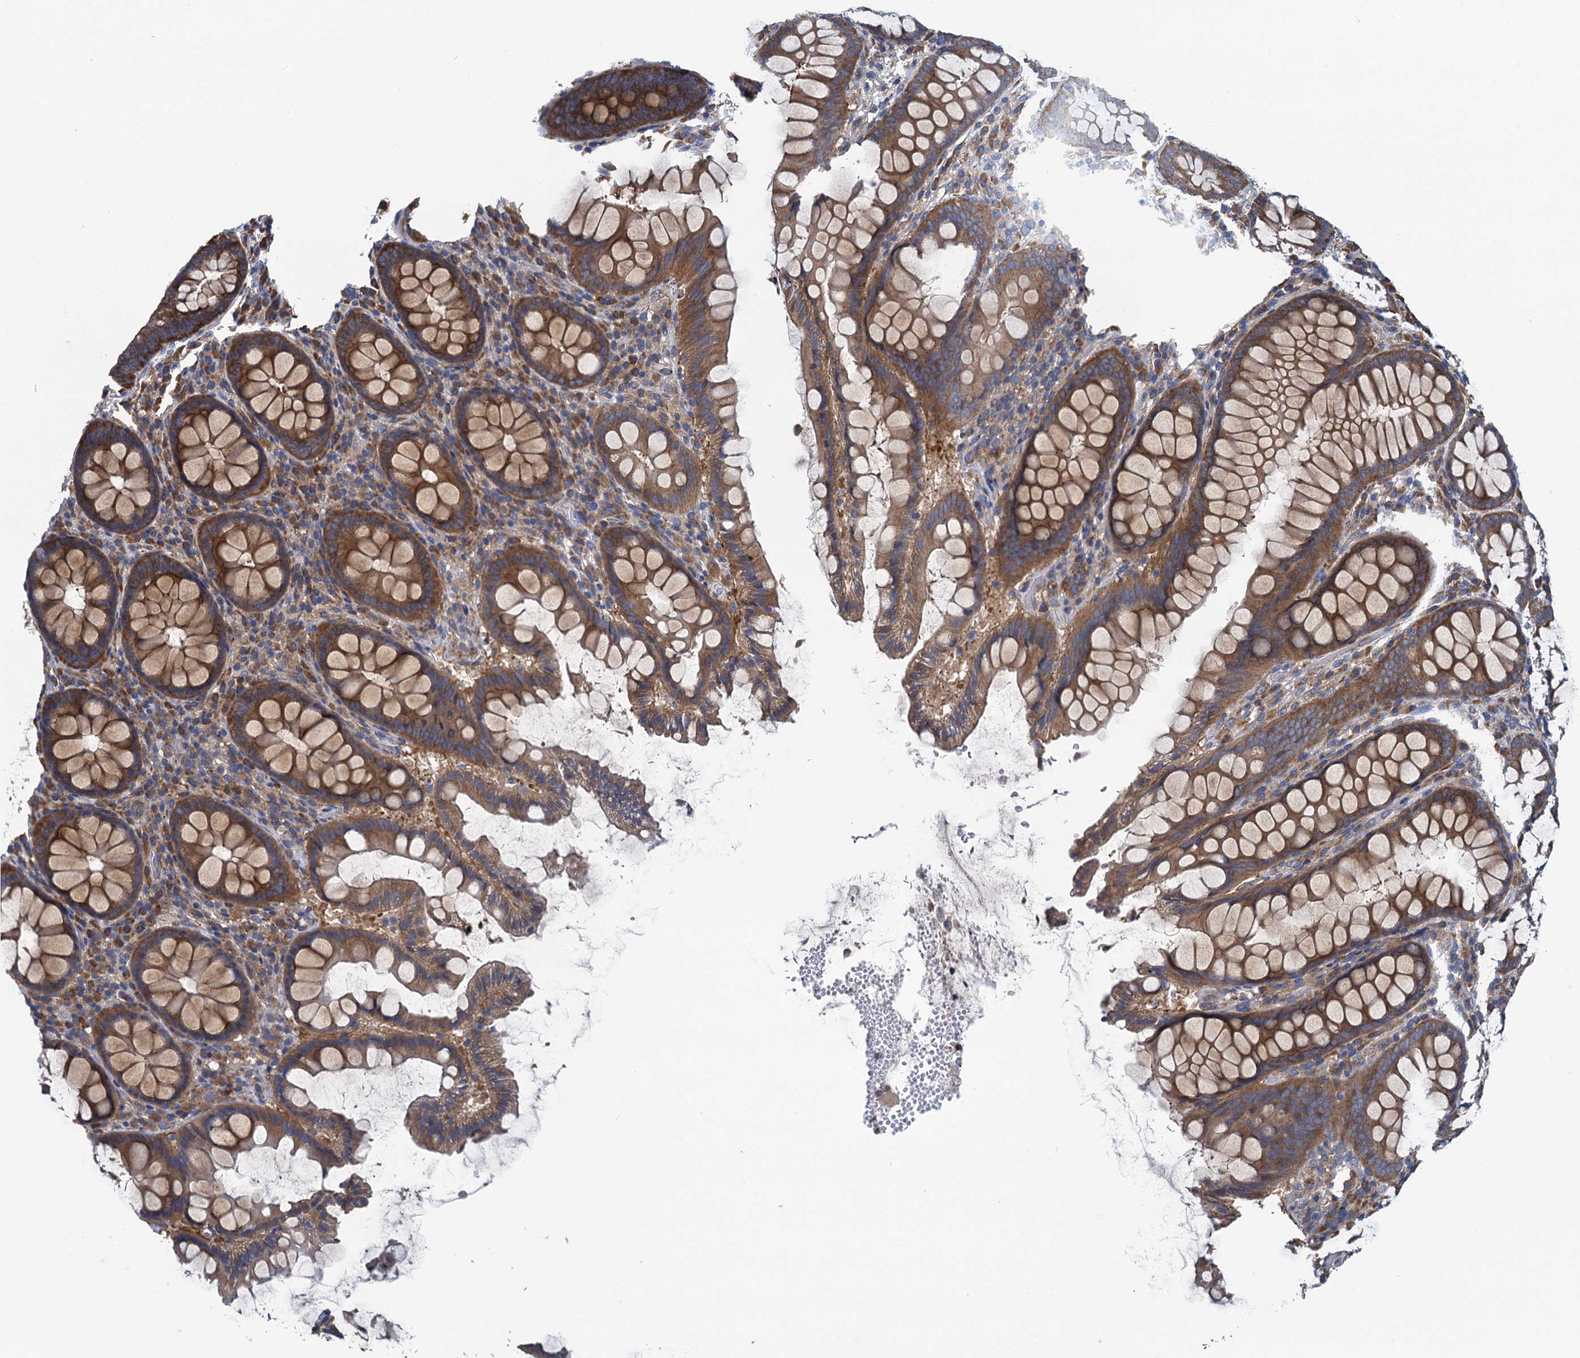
{"staining": {"intensity": "weak", "quantity": ">75%", "location": "cytoplasmic/membranous"}, "tissue": "colon", "cell_type": "Endothelial cells", "image_type": "normal", "snomed": [{"axis": "morphology", "description": "Normal tissue, NOS"}, {"axis": "topography", "description": "Colon"}], "caption": "A micrograph showing weak cytoplasmic/membranous positivity in about >75% of endothelial cells in benign colon, as visualized by brown immunohistochemical staining.", "gene": "ADCY9", "patient": {"sex": "female", "age": 79}}